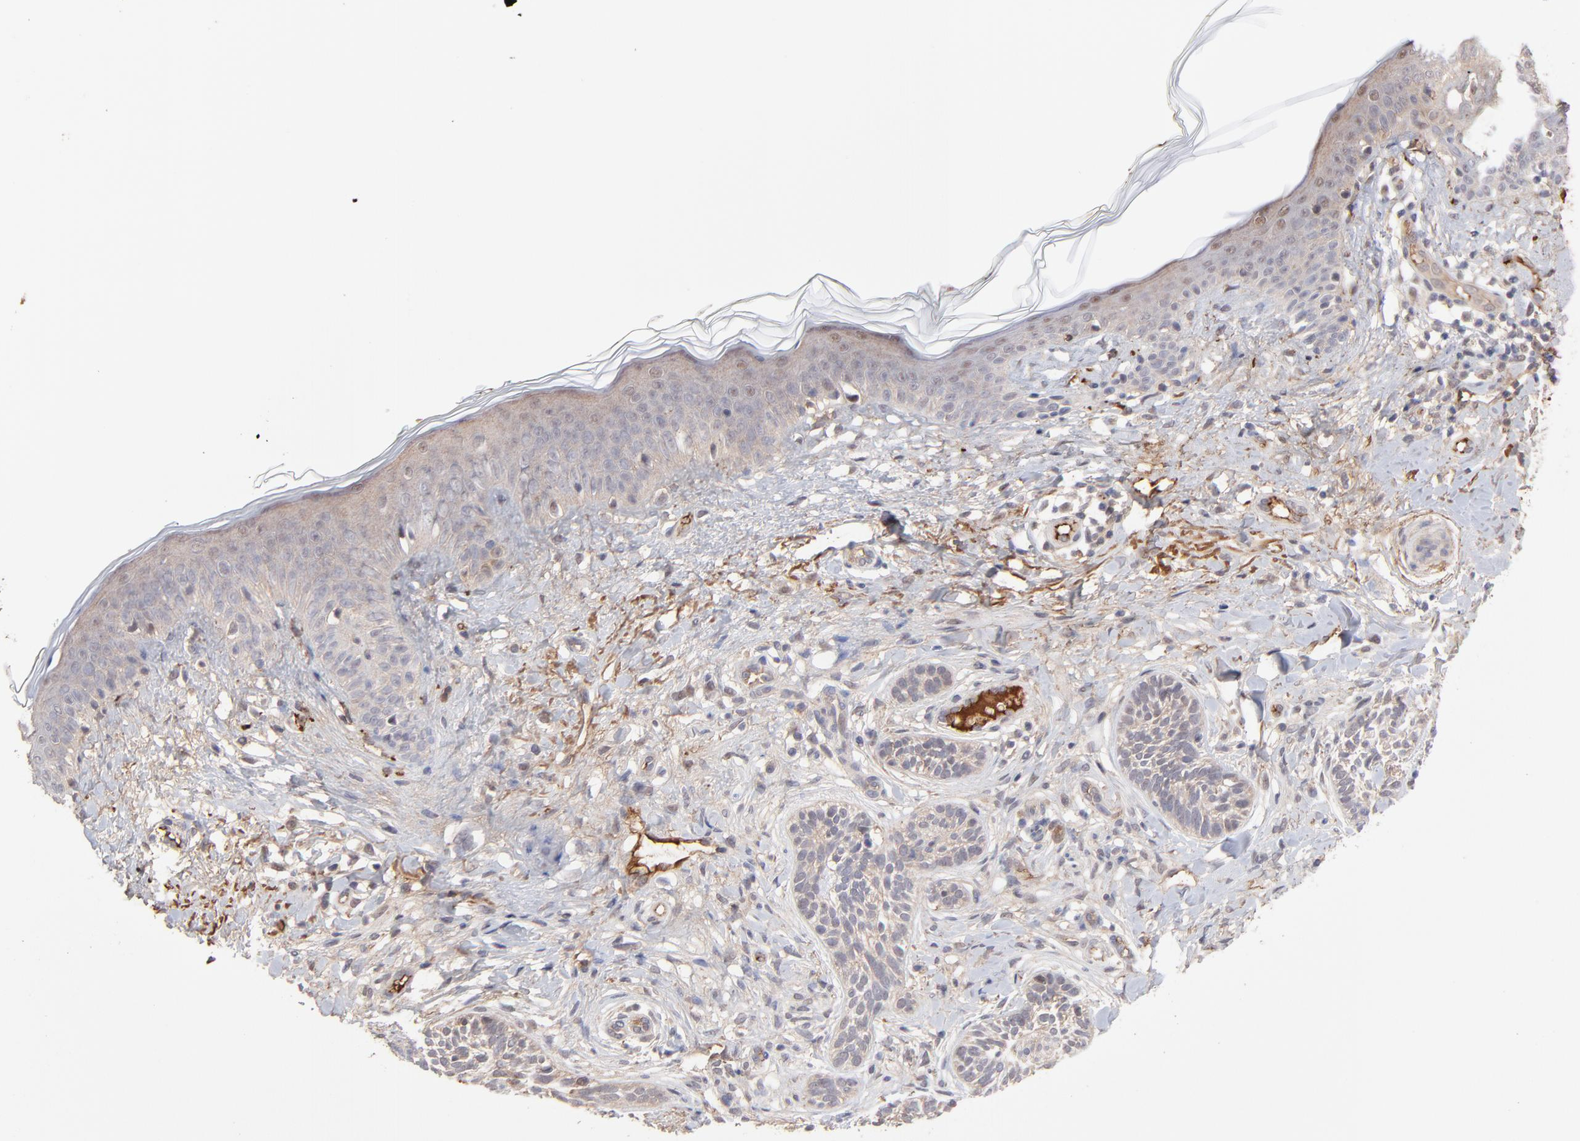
{"staining": {"intensity": "weak", "quantity": "<25%", "location": "cytoplasmic/membranous,nuclear"}, "tissue": "skin cancer", "cell_type": "Tumor cells", "image_type": "cancer", "snomed": [{"axis": "morphology", "description": "Normal tissue, NOS"}, {"axis": "morphology", "description": "Basal cell carcinoma"}, {"axis": "topography", "description": "Skin"}], "caption": "IHC histopathology image of skin cancer (basal cell carcinoma) stained for a protein (brown), which shows no positivity in tumor cells.", "gene": "PSMD14", "patient": {"sex": "male", "age": 63}}